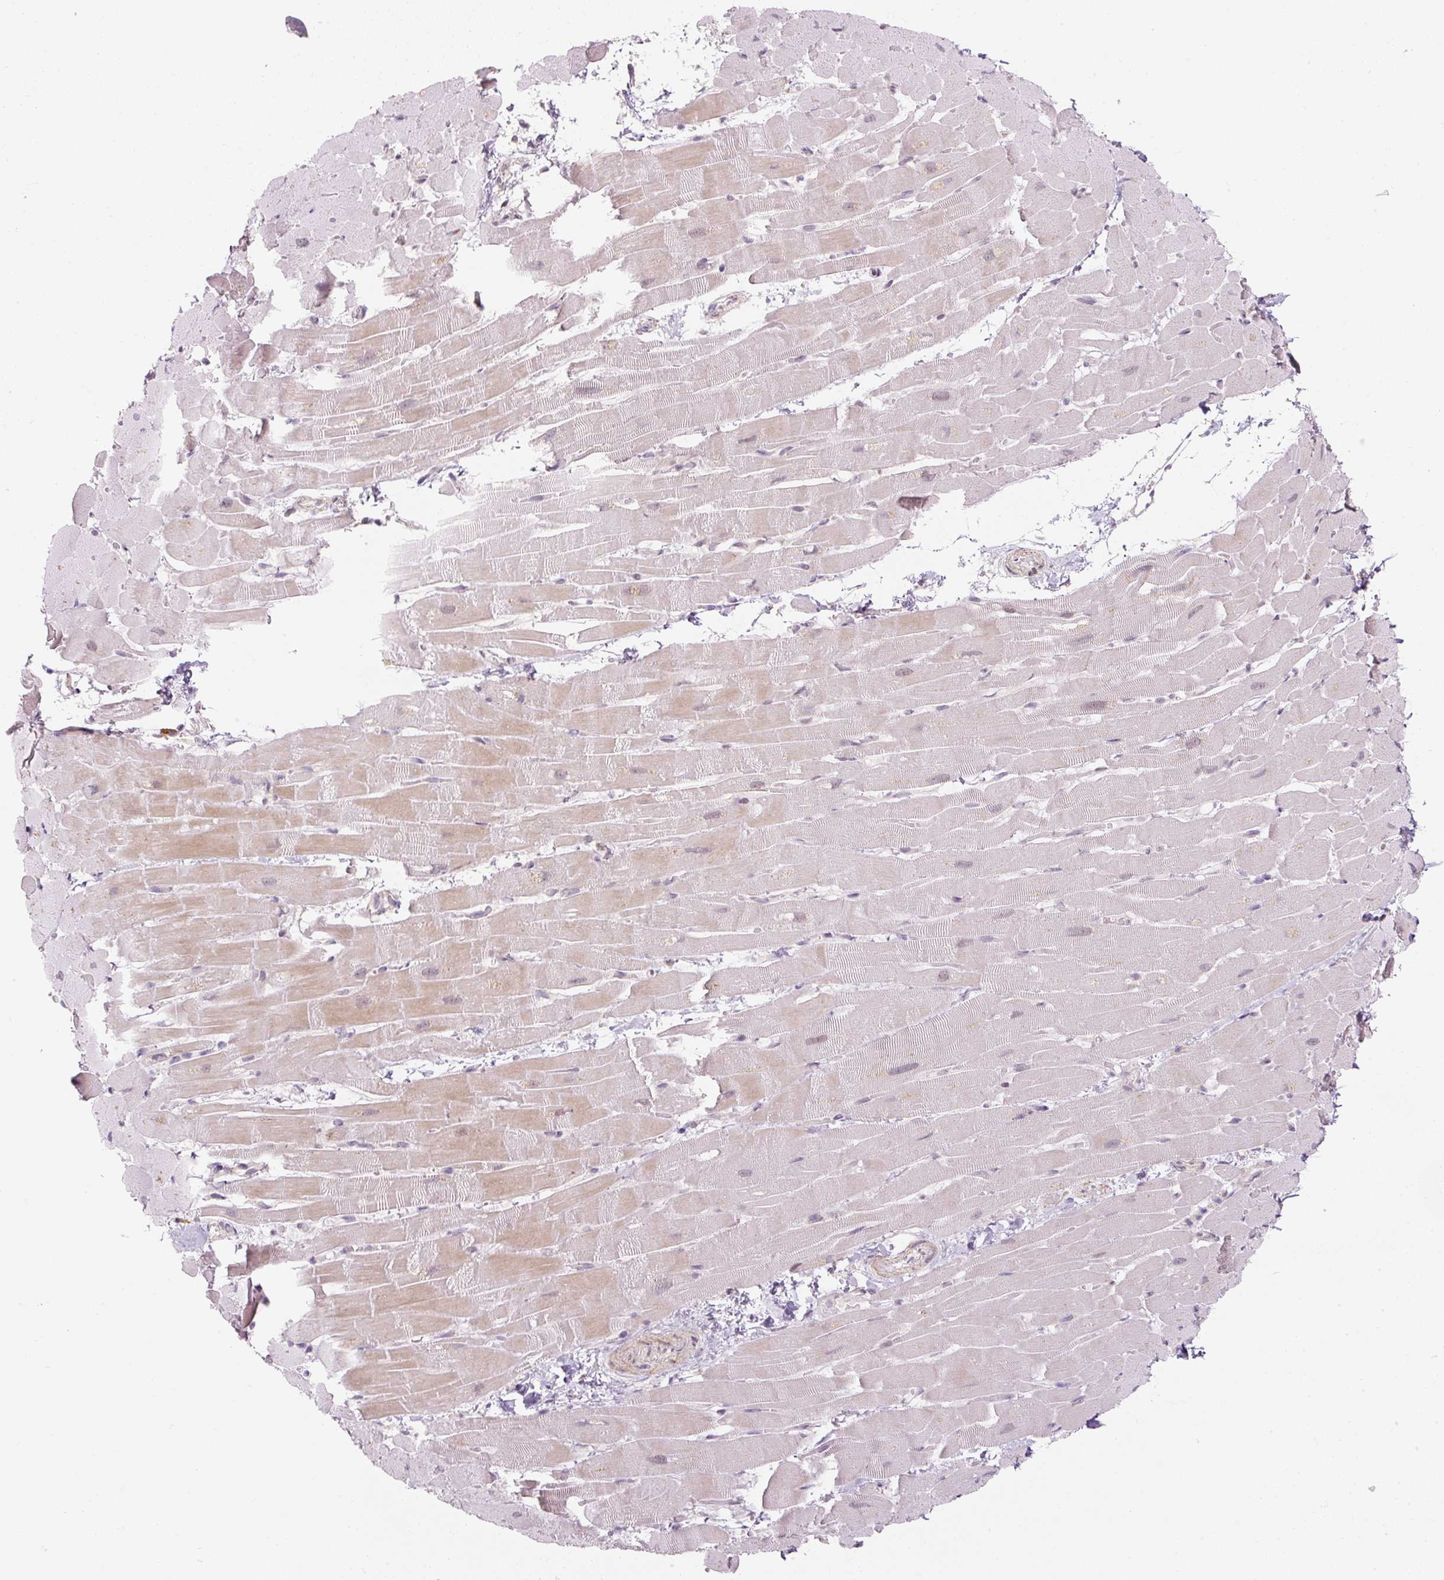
{"staining": {"intensity": "moderate", "quantity": "25%-75%", "location": "cytoplasmic/membranous,nuclear"}, "tissue": "heart muscle", "cell_type": "Cardiomyocytes", "image_type": "normal", "snomed": [{"axis": "morphology", "description": "Normal tissue, NOS"}, {"axis": "topography", "description": "Heart"}], "caption": "DAB (3,3'-diaminobenzidine) immunohistochemical staining of normal human heart muscle exhibits moderate cytoplasmic/membranous,nuclear protein expression in about 25%-75% of cardiomyocytes.", "gene": "U2AF2", "patient": {"sex": "male", "age": 37}}